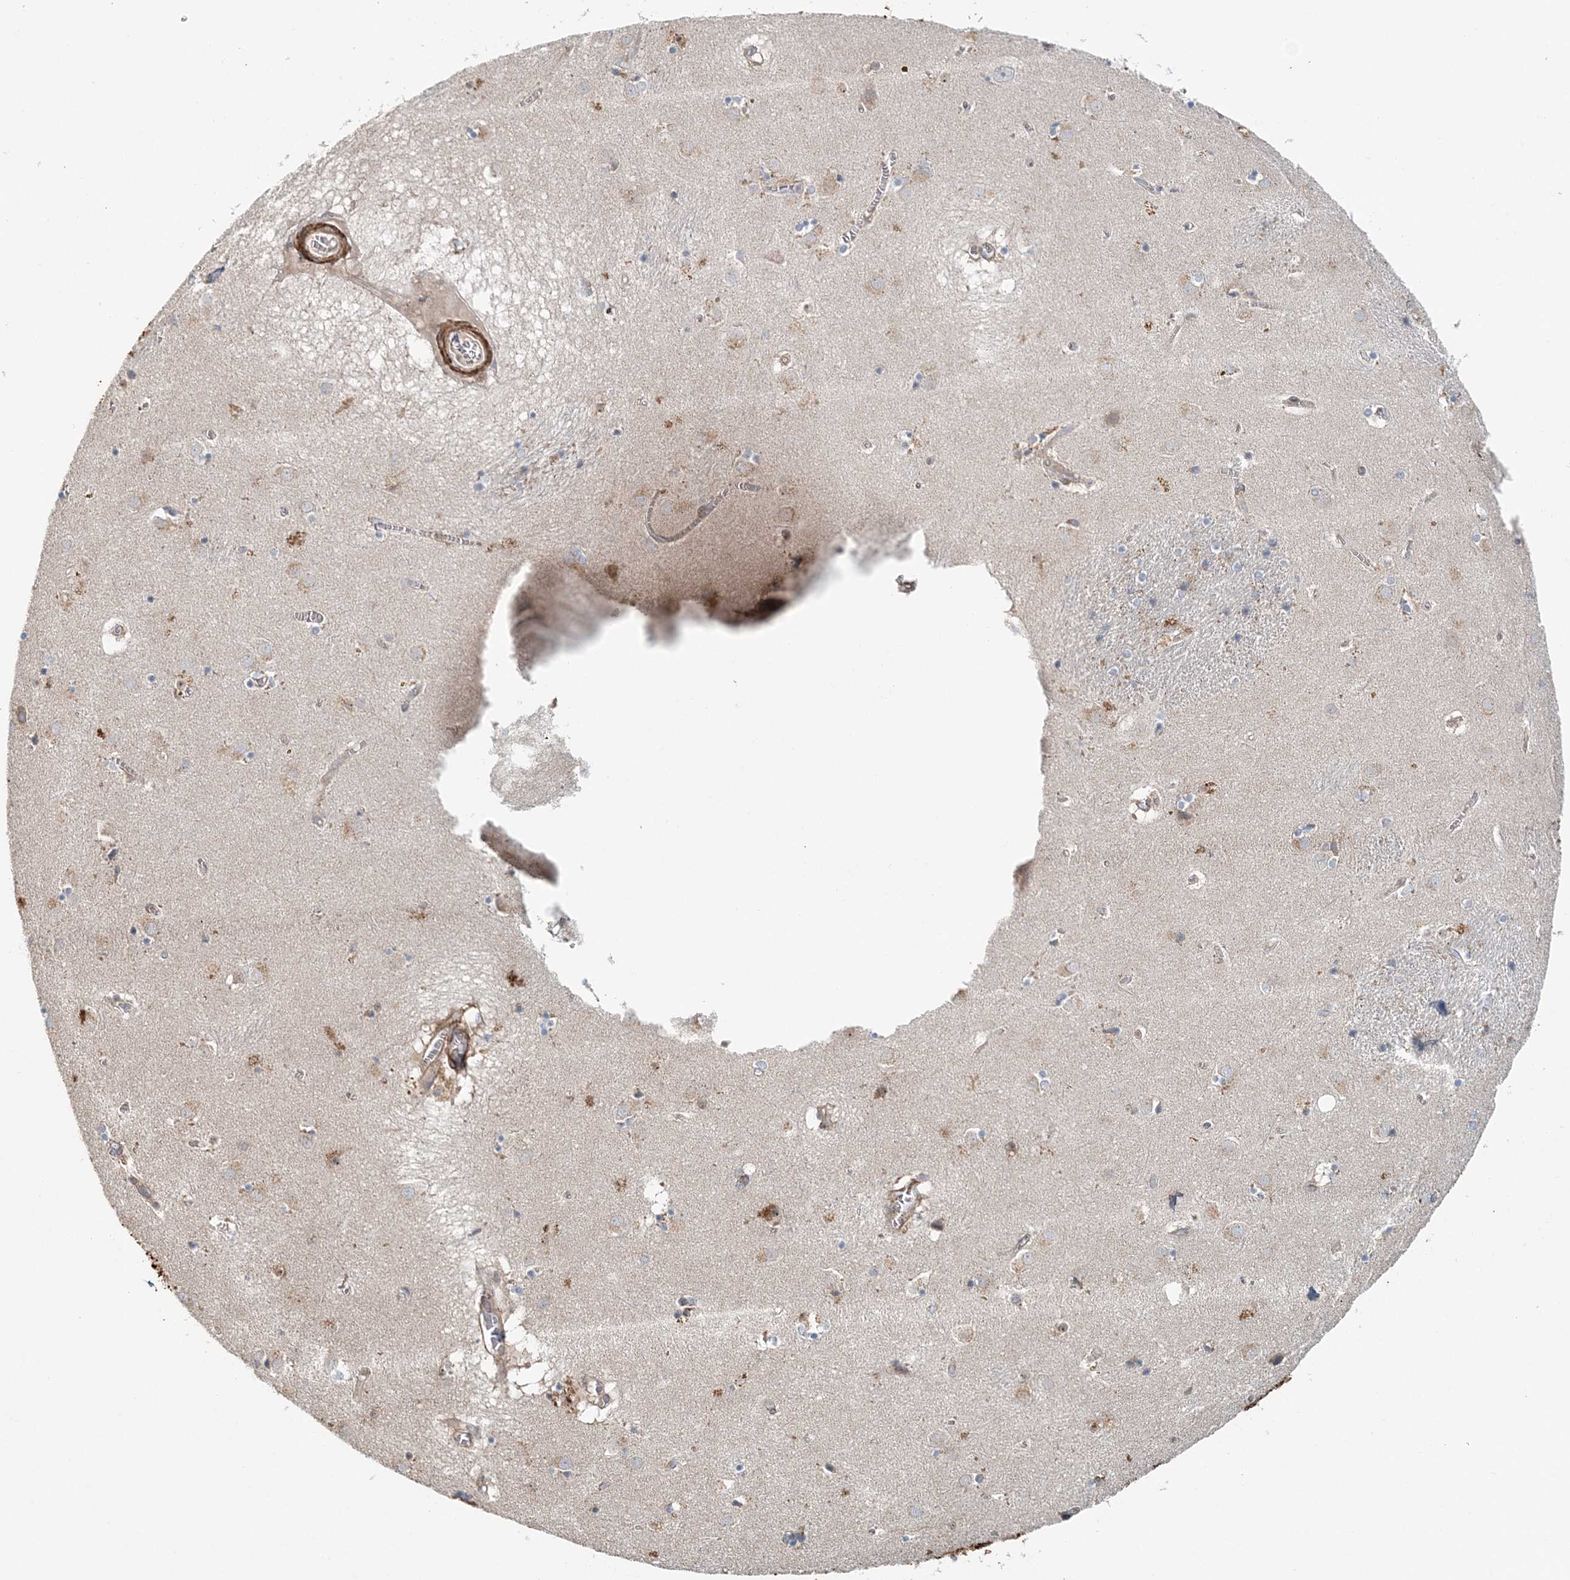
{"staining": {"intensity": "weak", "quantity": "<25%", "location": "cytoplasmic/membranous"}, "tissue": "caudate", "cell_type": "Glial cells", "image_type": "normal", "snomed": [{"axis": "morphology", "description": "Normal tissue, NOS"}, {"axis": "topography", "description": "Lateral ventricle wall"}], "caption": "Glial cells show no significant positivity in normal caudate.", "gene": "TTI1", "patient": {"sex": "male", "age": 70}}